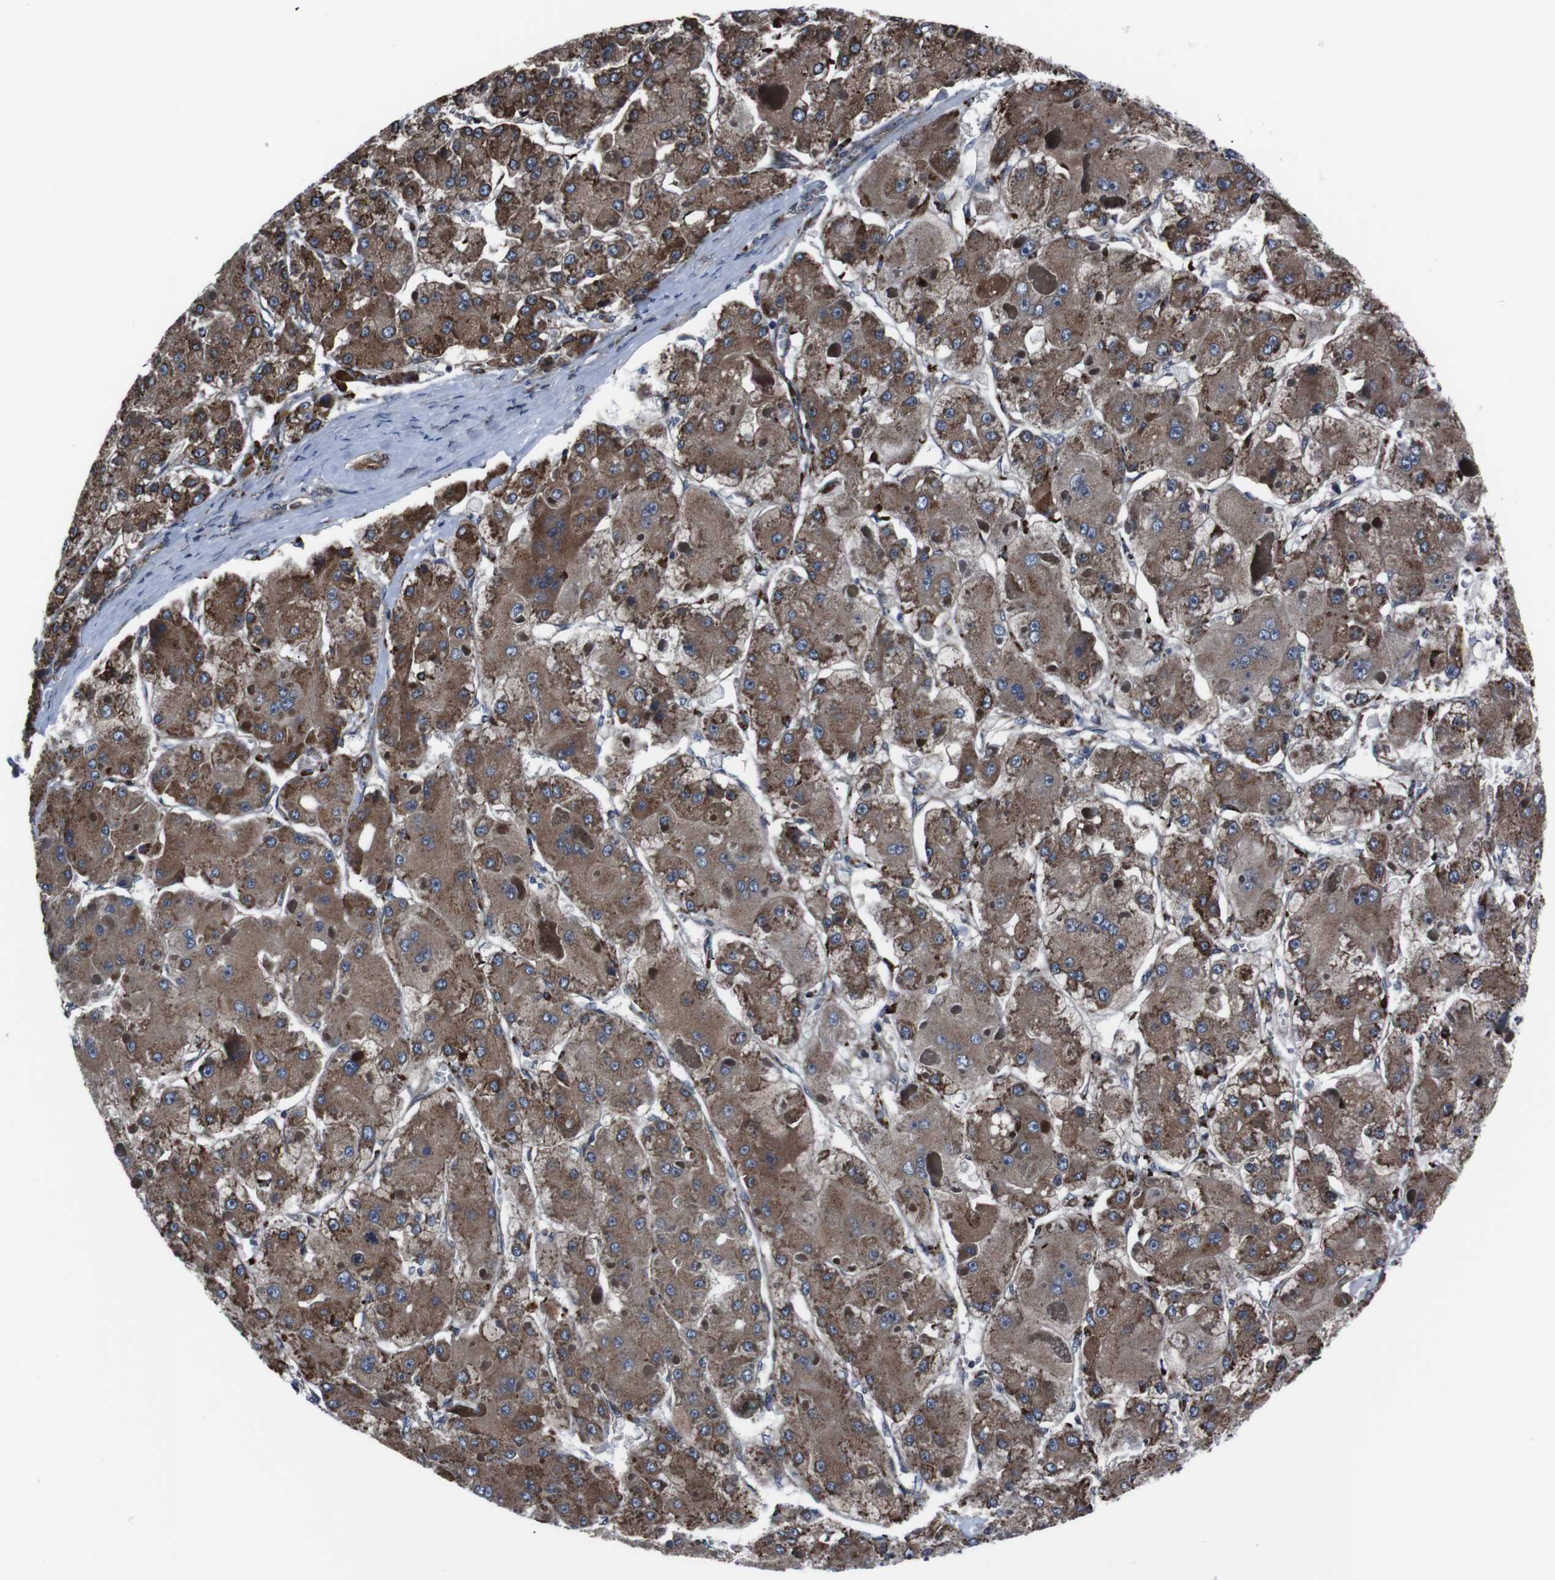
{"staining": {"intensity": "moderate", "quantity": ">75%", "location": "cytoplasmic/membranous"}, "tissue": "liver cancer", "cell_type": "Tumor cells", "image_type": "cancer", "snomed": [{"axis": "morphology", "description": "Carcinoma, Hepatocellular, NOS"}, {"axis": "topography", "description": "Liver"}], "caption": "Hepatocellular carcinoma (liver) was stained to show a protein in brown. There is medium levels of moderate cytoplasmic/membranous expression in approximately >75% of tumor cells.", "gene": "EIF4A2", "patient": {"sex": "female", "age": 73}}